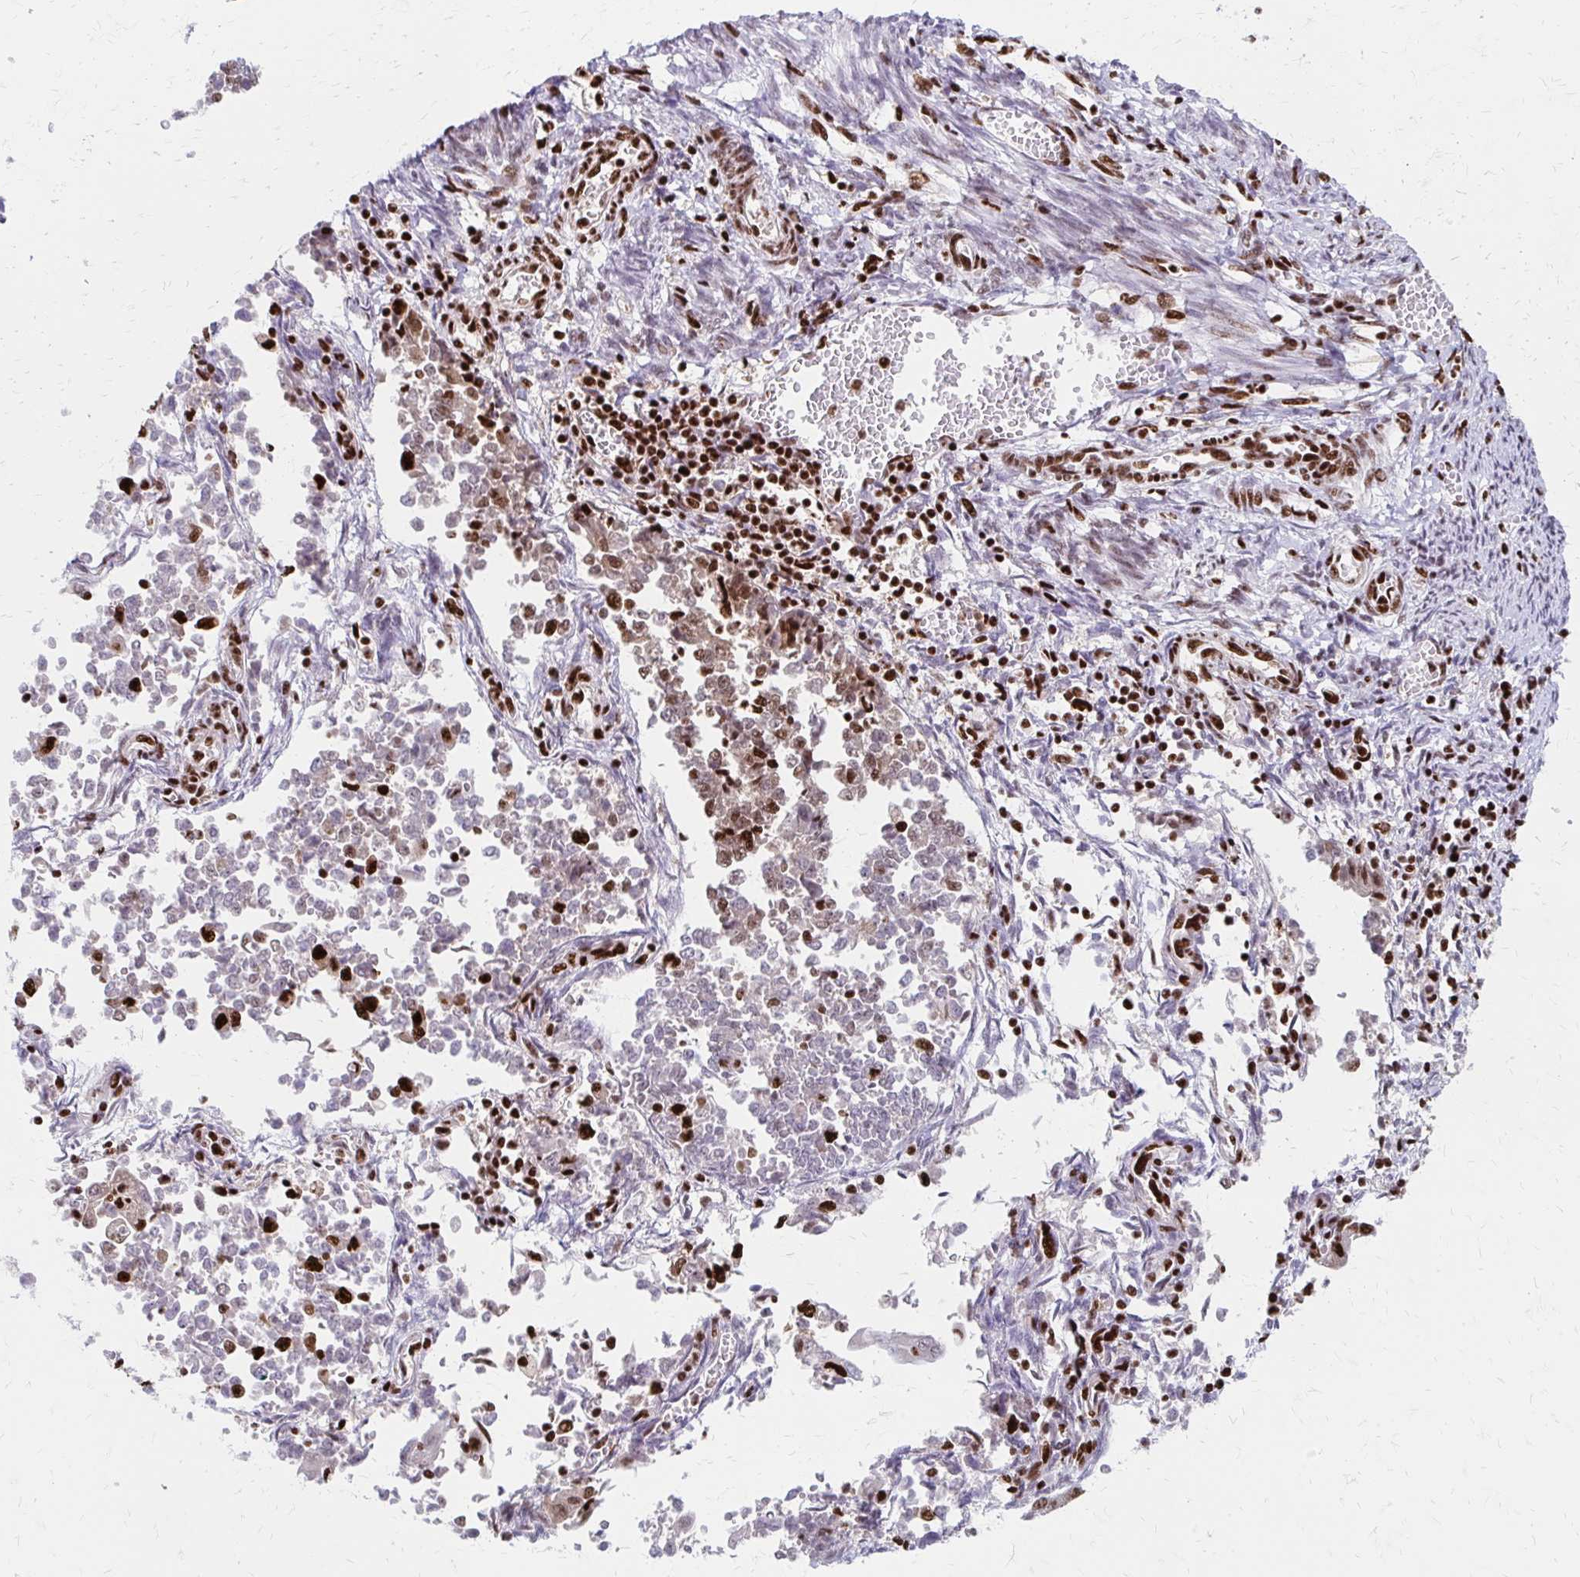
{"staining": {"intensity": "strong", "quantity": "<25%", "location": "nuclear"}, "tissue": "endometrial cancer", "cell_type": "Tumor cells", "image_type": "cancer", "snomed": [{"axis": "morphology", "description": "Adenocarcinoma, NOS"}, {"axis": "topography", "description": "Endometrium"}], "caption": "Human endometrial adenocarcinoma stained with a protein marker shows strong staining in tumor cells.", "gene": "CNKSR3", "patient": {"sex": "female", "age": 65}}